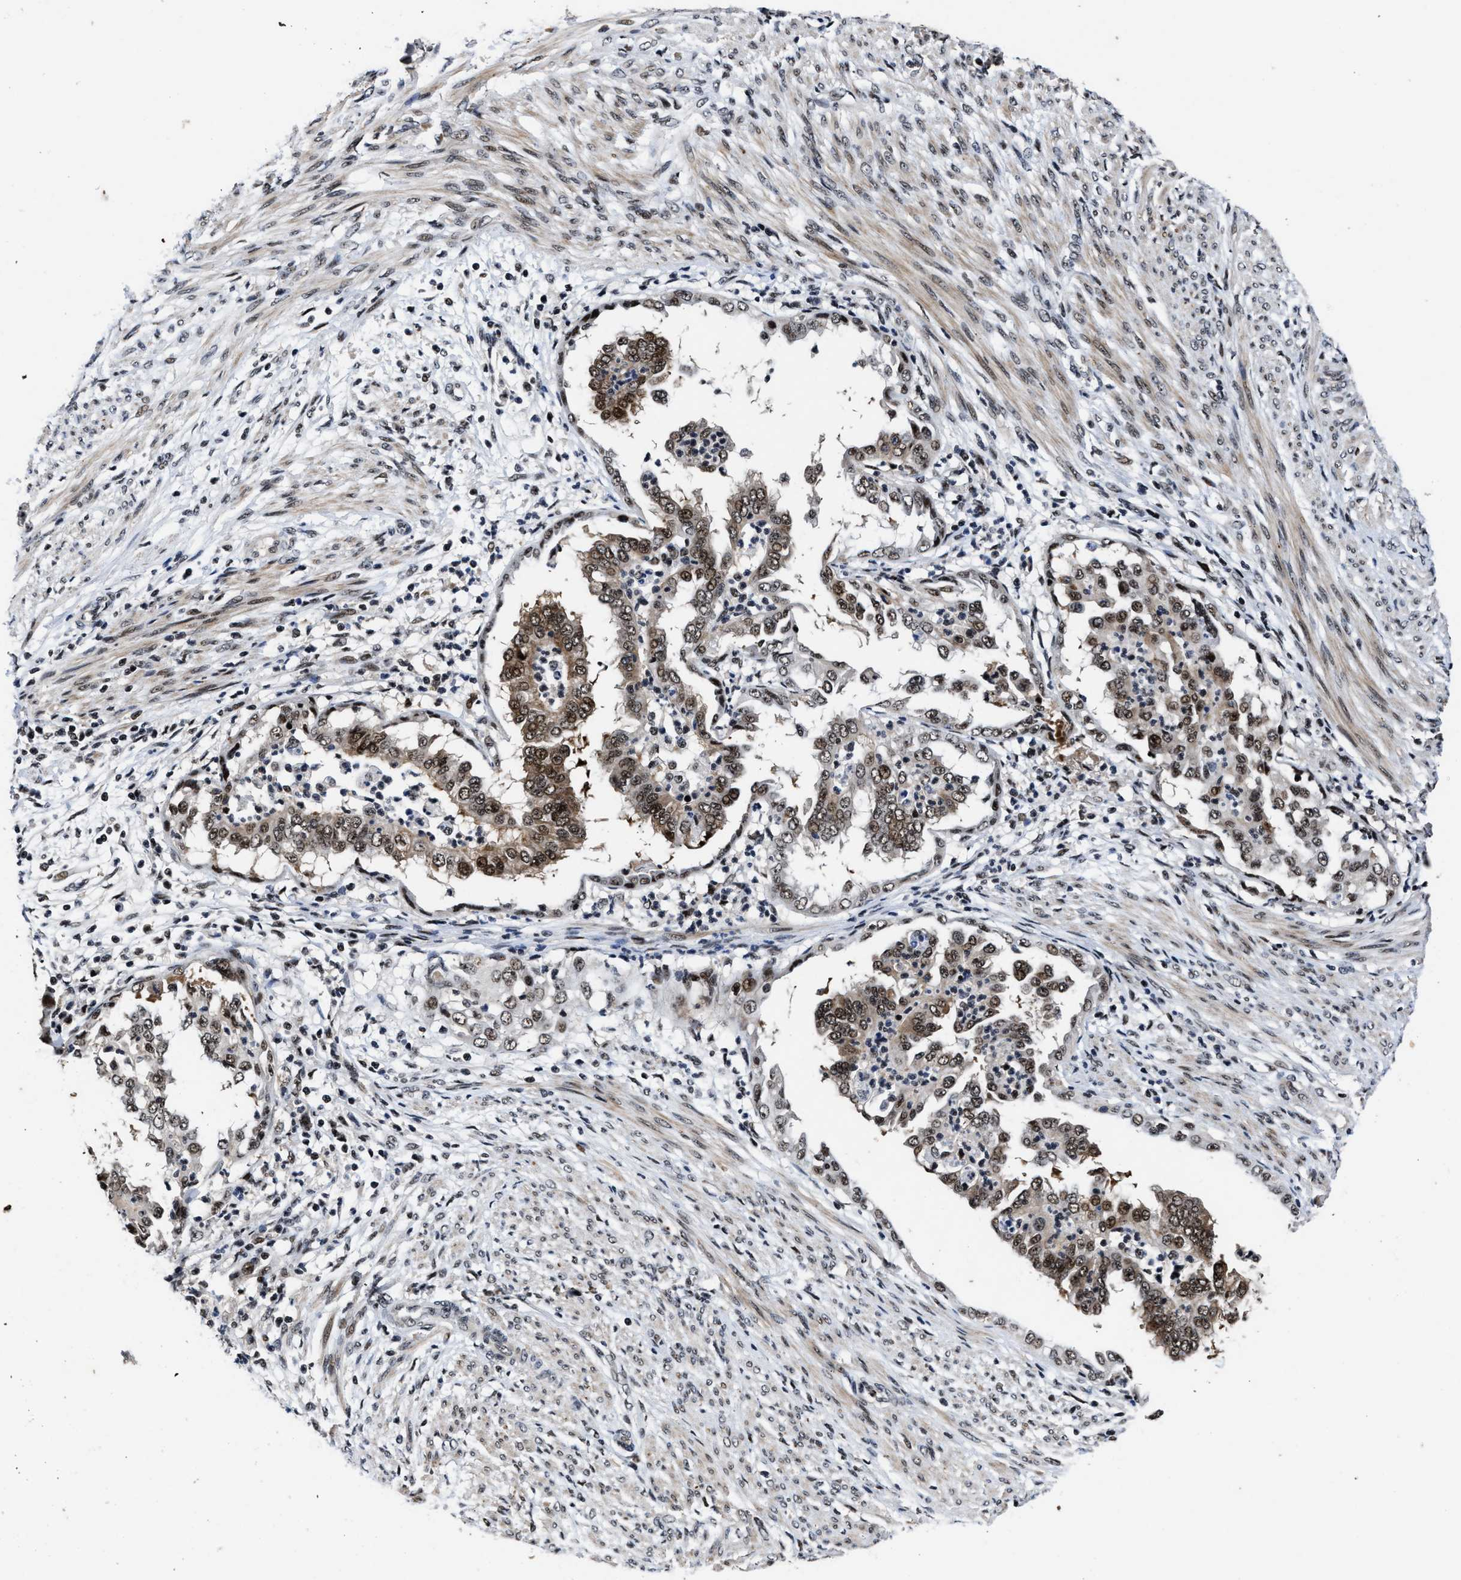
{"staining": {"intensity": "moderate", "quantity": ">75%", "location": "cytoplasmic/membranous,nuclear"}, "tissue": "endometrial cancer", "cell_type": "Tumor cells", "image_type": "cancer", "snomed": [{"axis": "morphology", "description": "Adenocarcinoma, NOS"}, {"axis": "topography", "description": "Endometrium"}], "caption": "Protein expression analysis of human endometrial cancer (adenocarcinoma) reveals moderate cytoplasmic/membranous and nuclear staining in approximately >75% of tumor cells.", "gene": "ZNF233", "patient": {"sex": "female", "age": 85}}